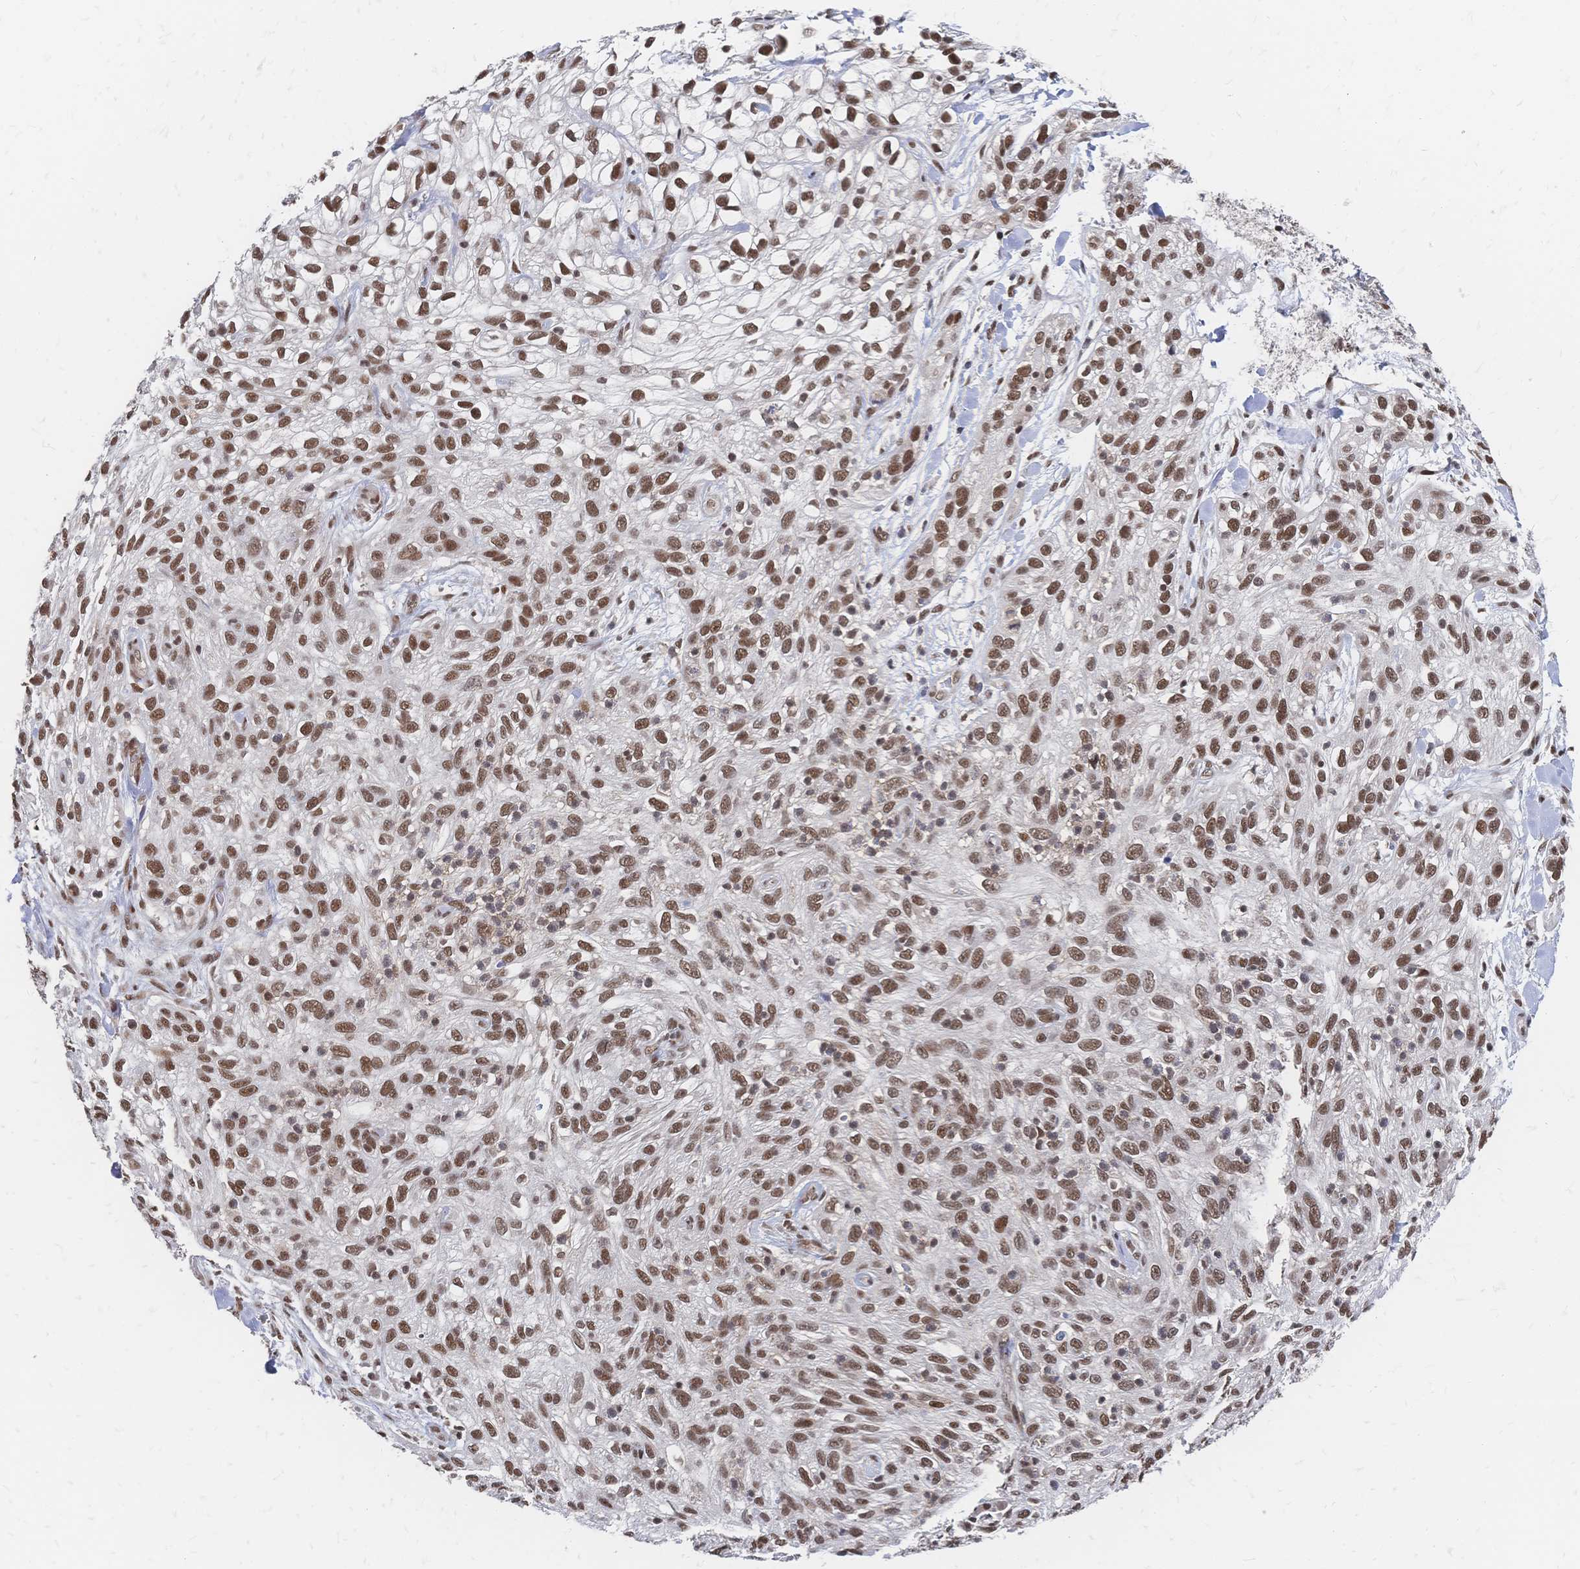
{"staining": {"intensity": "moderate", "quantity": ">75%", "location": "nuclear"}, "tissue": "skin cancer", "cell_type": "Tumor cells", "image_type": "cancer", "snomed": [{"axis": "morphology", "description": "Squamous cell carcinoma, NOS"}, {"axis": "topography", "description": "Skin"}], "caption": "Moderate nuclear positivity is appreciated in about >75% of tumor cells in squamous cell carcinoma (skin). The protein of interest is stained brown, and the nuclei are stained in blue (DAB (3,3'-diaminobenzidine) IHC with brightfield microscopy, high magnification).", "gene": "NELFA", "patient": {"sex": "male", "age": 82}}